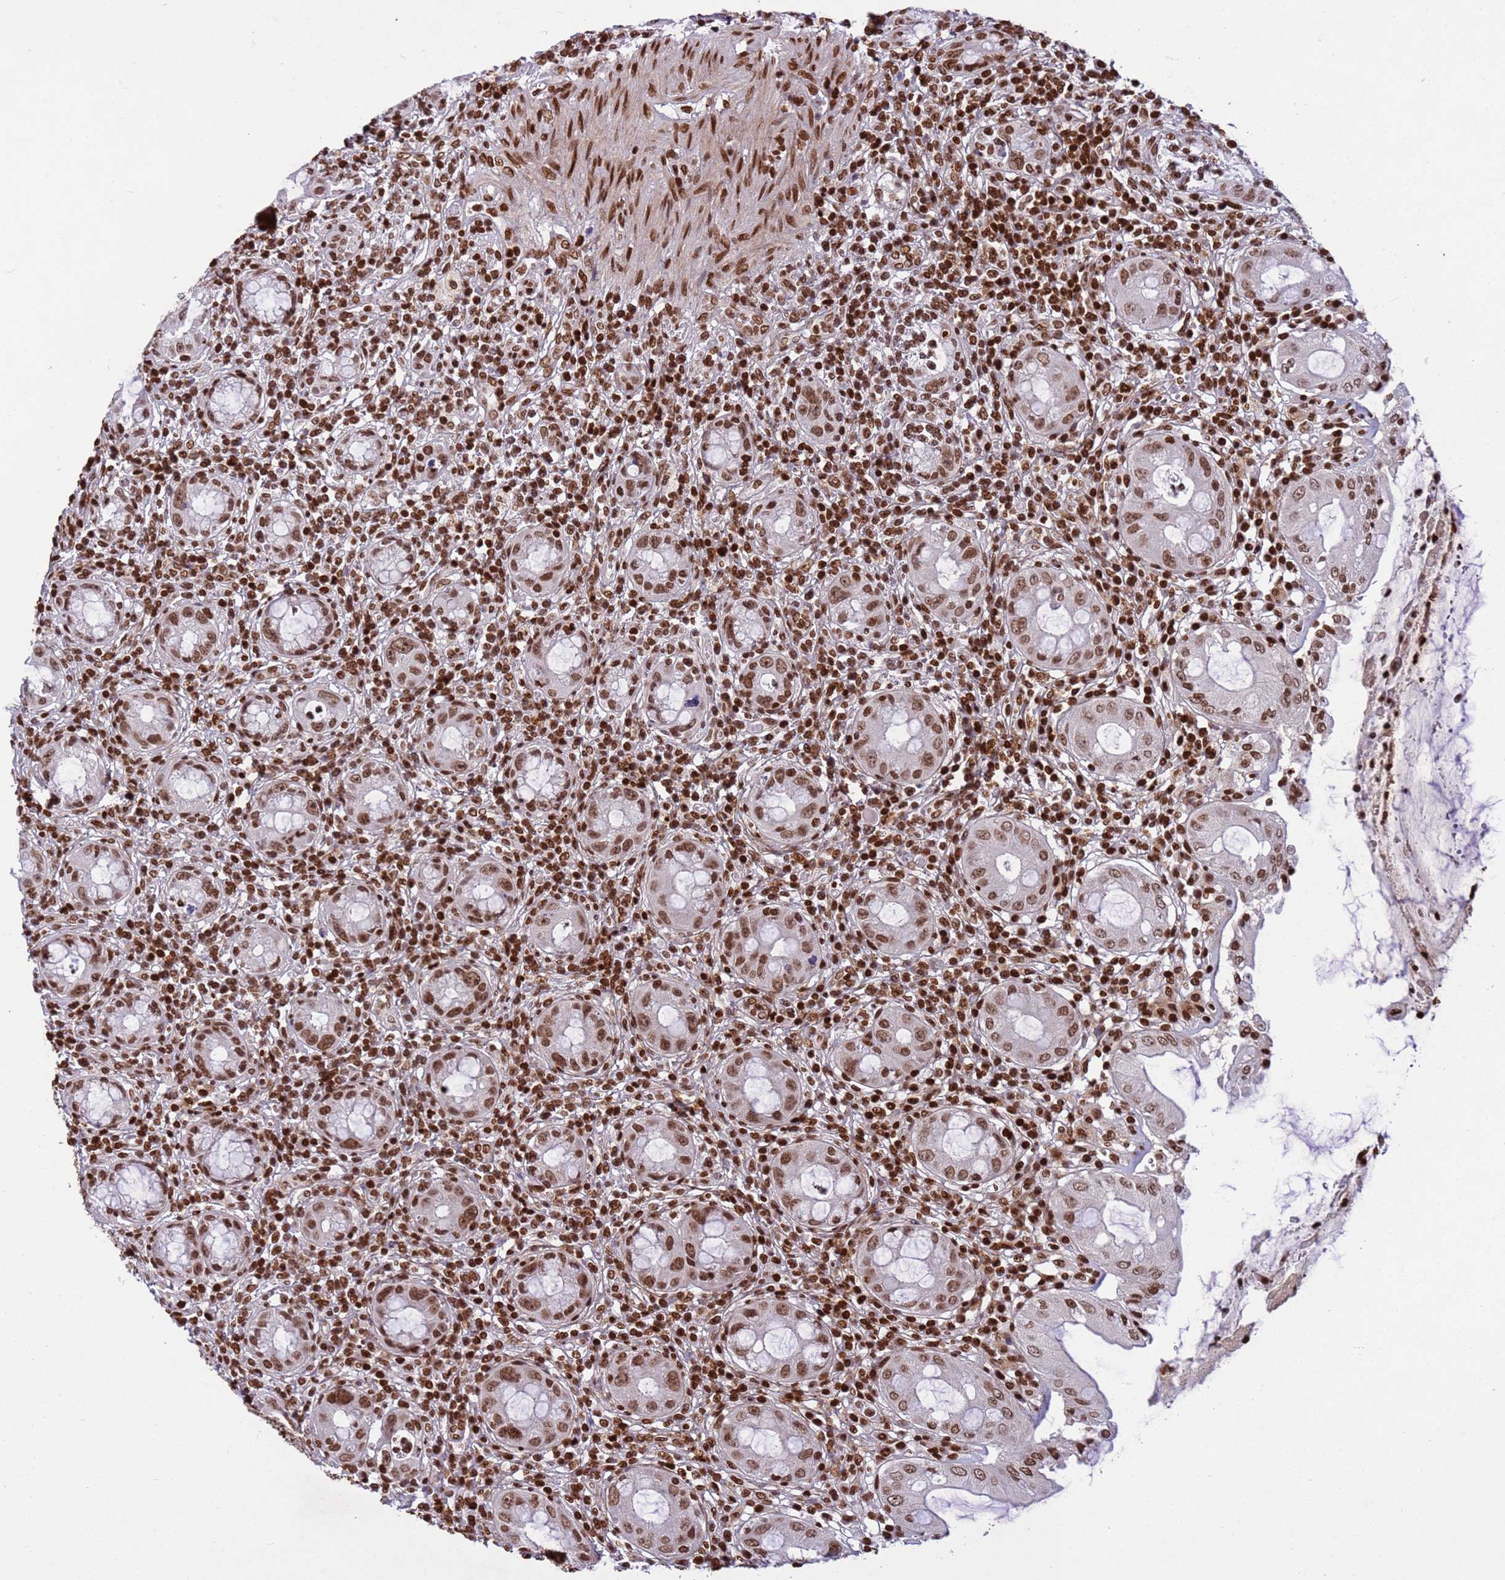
{"staining": {"intensity": "strong", "quantity": ">75%", "location": "nuclear"}, "tissue": "rectum", "cell_type": "Glandular cells", "image_type": "normal", "snomed": [{"axis": "morphology", "description": "Normal tissue, NOS"}, {"axis": "topography", "description": "Rectum"}], "caption": "Protein analysis of normal rectum reveals strong nuclear expression in about >75% of glandular cells.", "gene": "H3", "patient": {"sex": "female", "age": 57}}